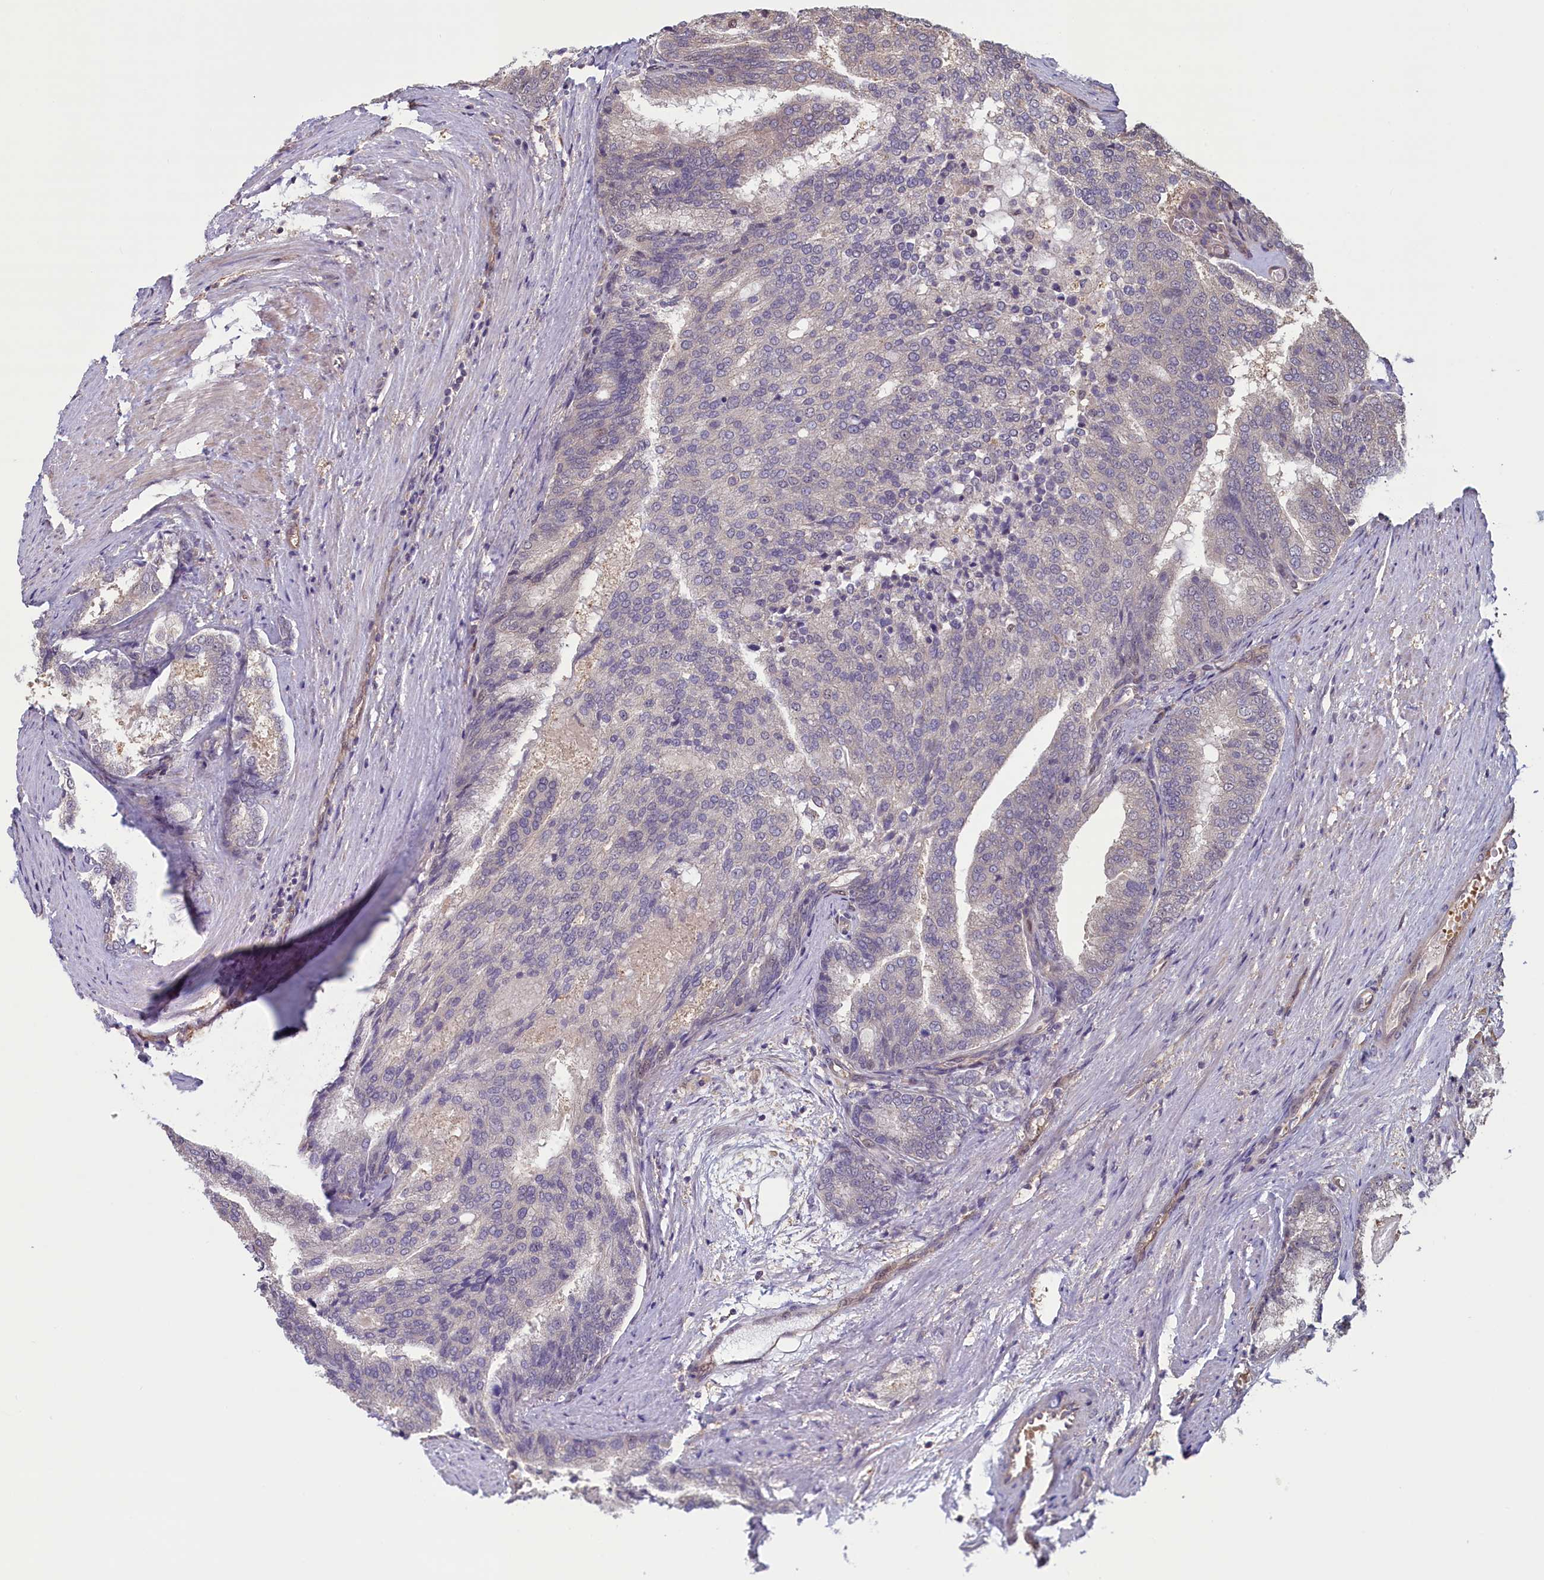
{"staining": {"intensity": "negative", "quantity": "none", "location": "none"}, "tissue": "prostate cancer", "cell_type": "Tumor cells", "image_type": "cancer", "snomed": [{"axis": "morphology", "description": "Adenocarcinoma, High grade"}, {"axis": "topography", "description": "Prostate"}], "caption": "A high-resolution micrograph shows immunohistochemistry (IHC) staining of prostate cancer (adenocarcinoma (high-grade)), which exhibits no significant positivity in tumor cells. The staining is performed using DAB brown chromogen with nuclei counter-stained in using hematoxylin.", "gene": "CIAO2B", "patient": {"sex": "male", "age": 50}}